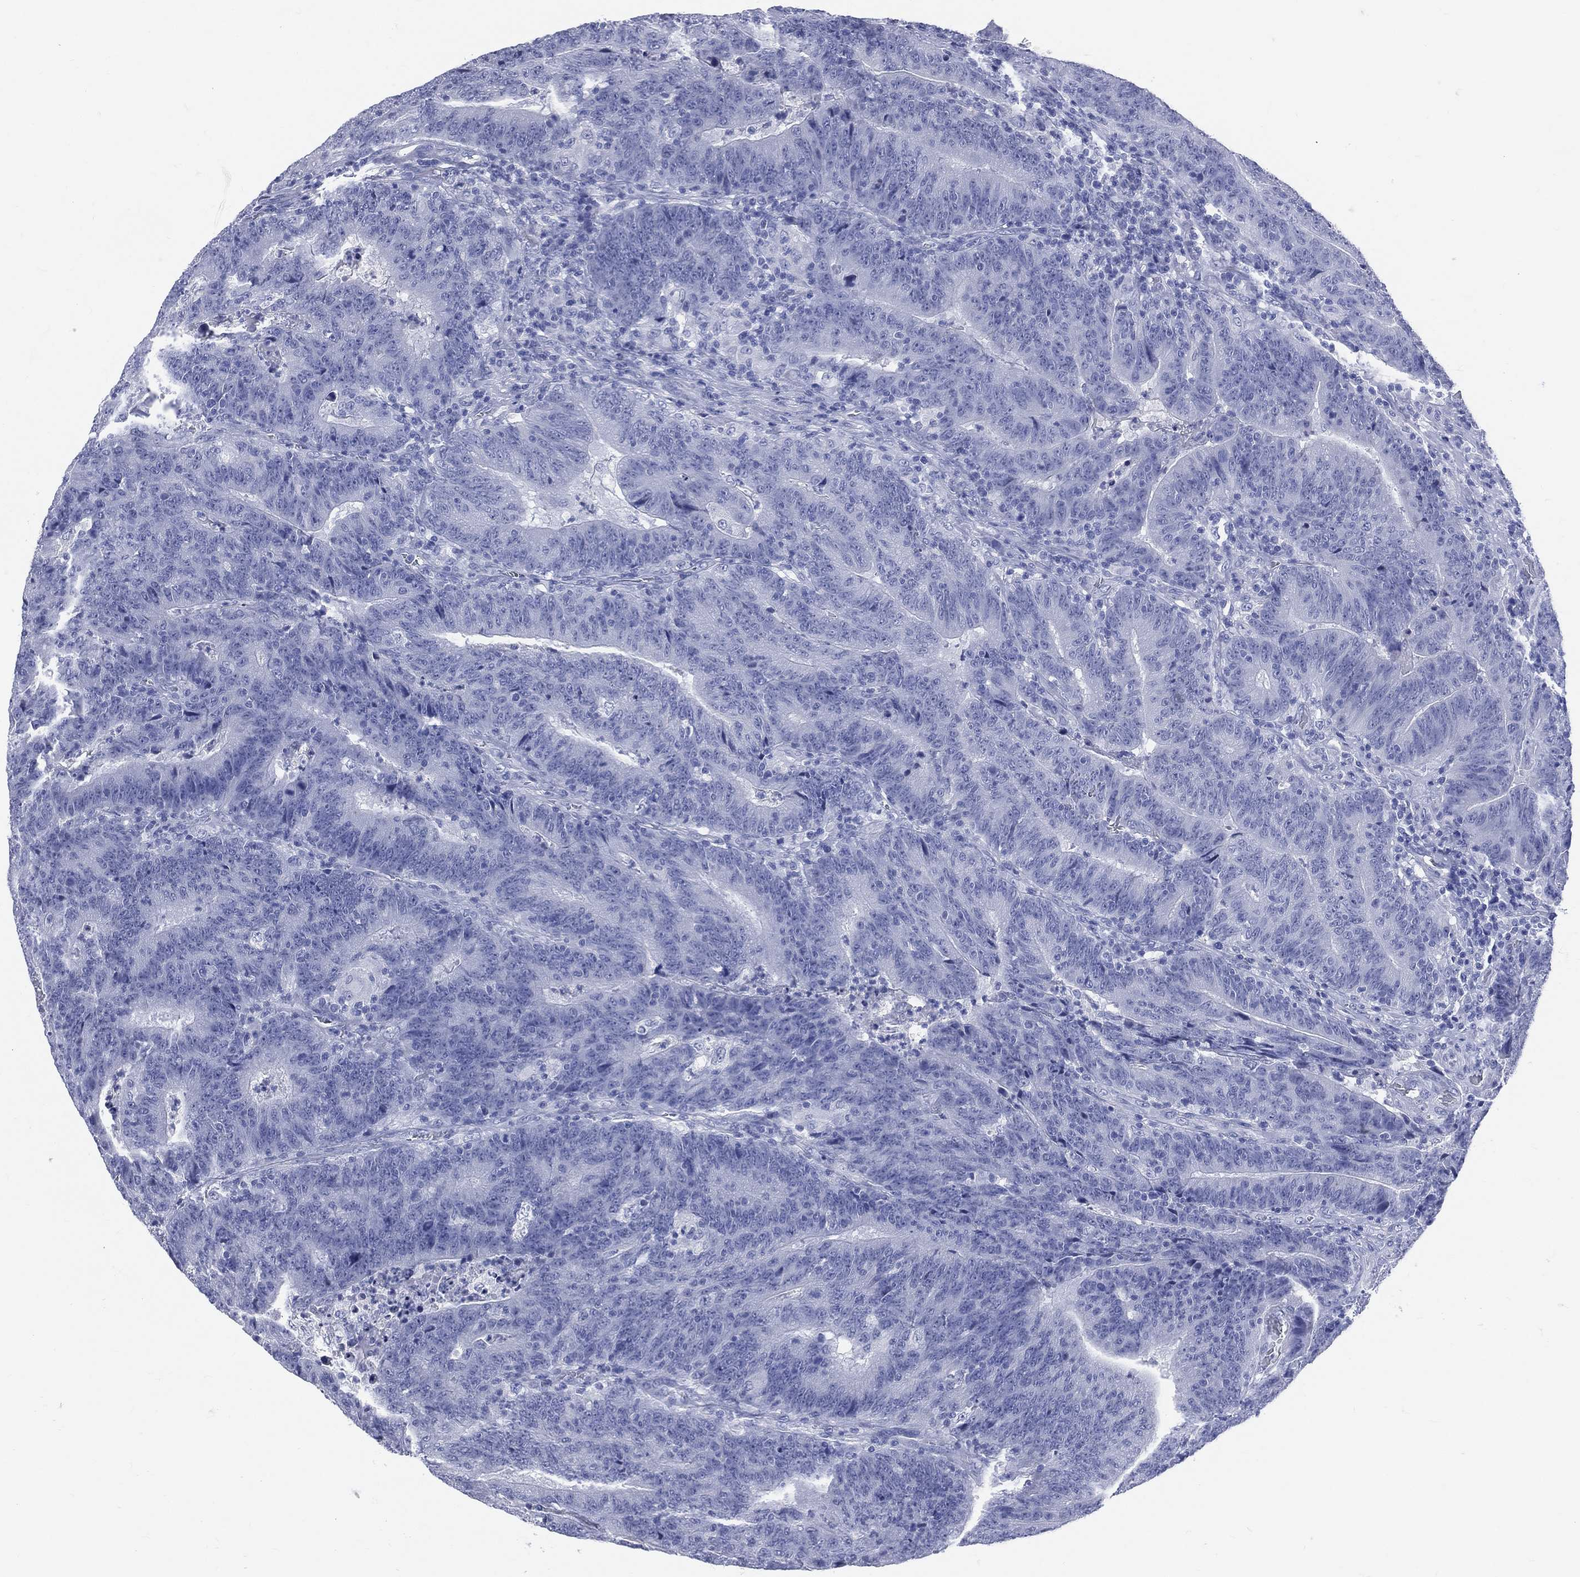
{"staining": {"intensity": "negative", "quantity": "none", "location": "none"}, "tissue": "colorectal cancer", "cell_type": "Tumor cells", "image_type": "cancer", "snomed": [{"axis": "morphology", "description": "Adenocarcinoma, NOS"}, {"axis": "topography", "description": "Colon"}], "caption": "Immunohistochemistry micrograph of neoplastic tissue: human colorectal cancer stained with DAB displays no significant protein expression in tumor cells.", "gene": "CYLC1", "patient": {"sex": "female", "age": 75}}